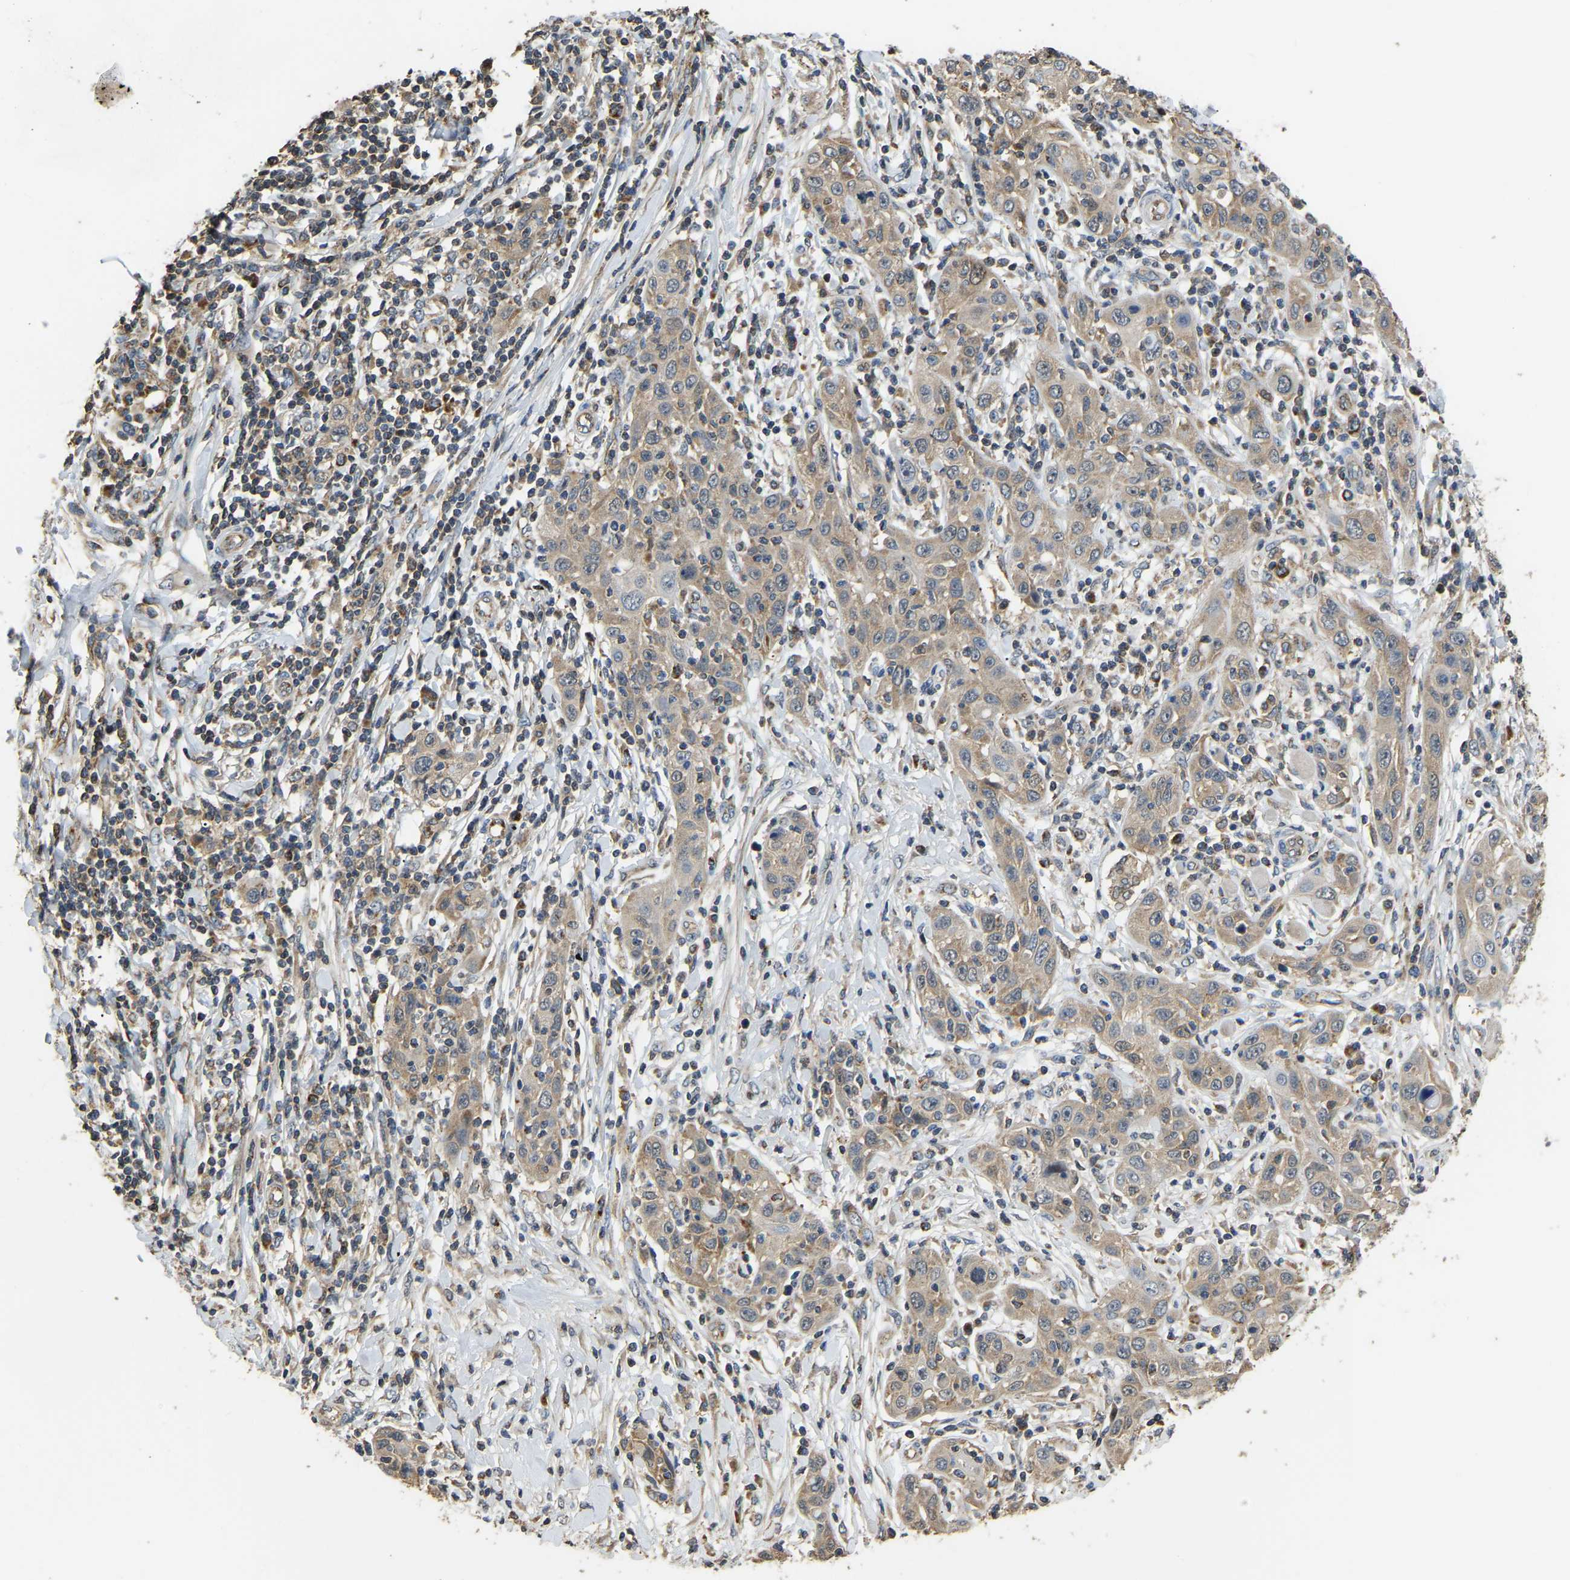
{"staining": {"intensity": "weak", "quantity": ">75%", "location": "cytoplasmic/membranous"}, "tissue": "skin cancer", "cell_type": "Tumor cells", "image_type": "cancer", "snomed": [{"axis": "morphology", "description": "Squamous cell carcinoma, NOS"}, {"axis": "topography", "description": "Skin"}], "caption": "A low amount of weak cytoplasmic/membranous positivity is appreciated in about >75% of tumor cells in skin cancer (squamous cell carcinoma) tissue.", "gene": "TUFM", "patient": {"sex": "female", "age": 88}}